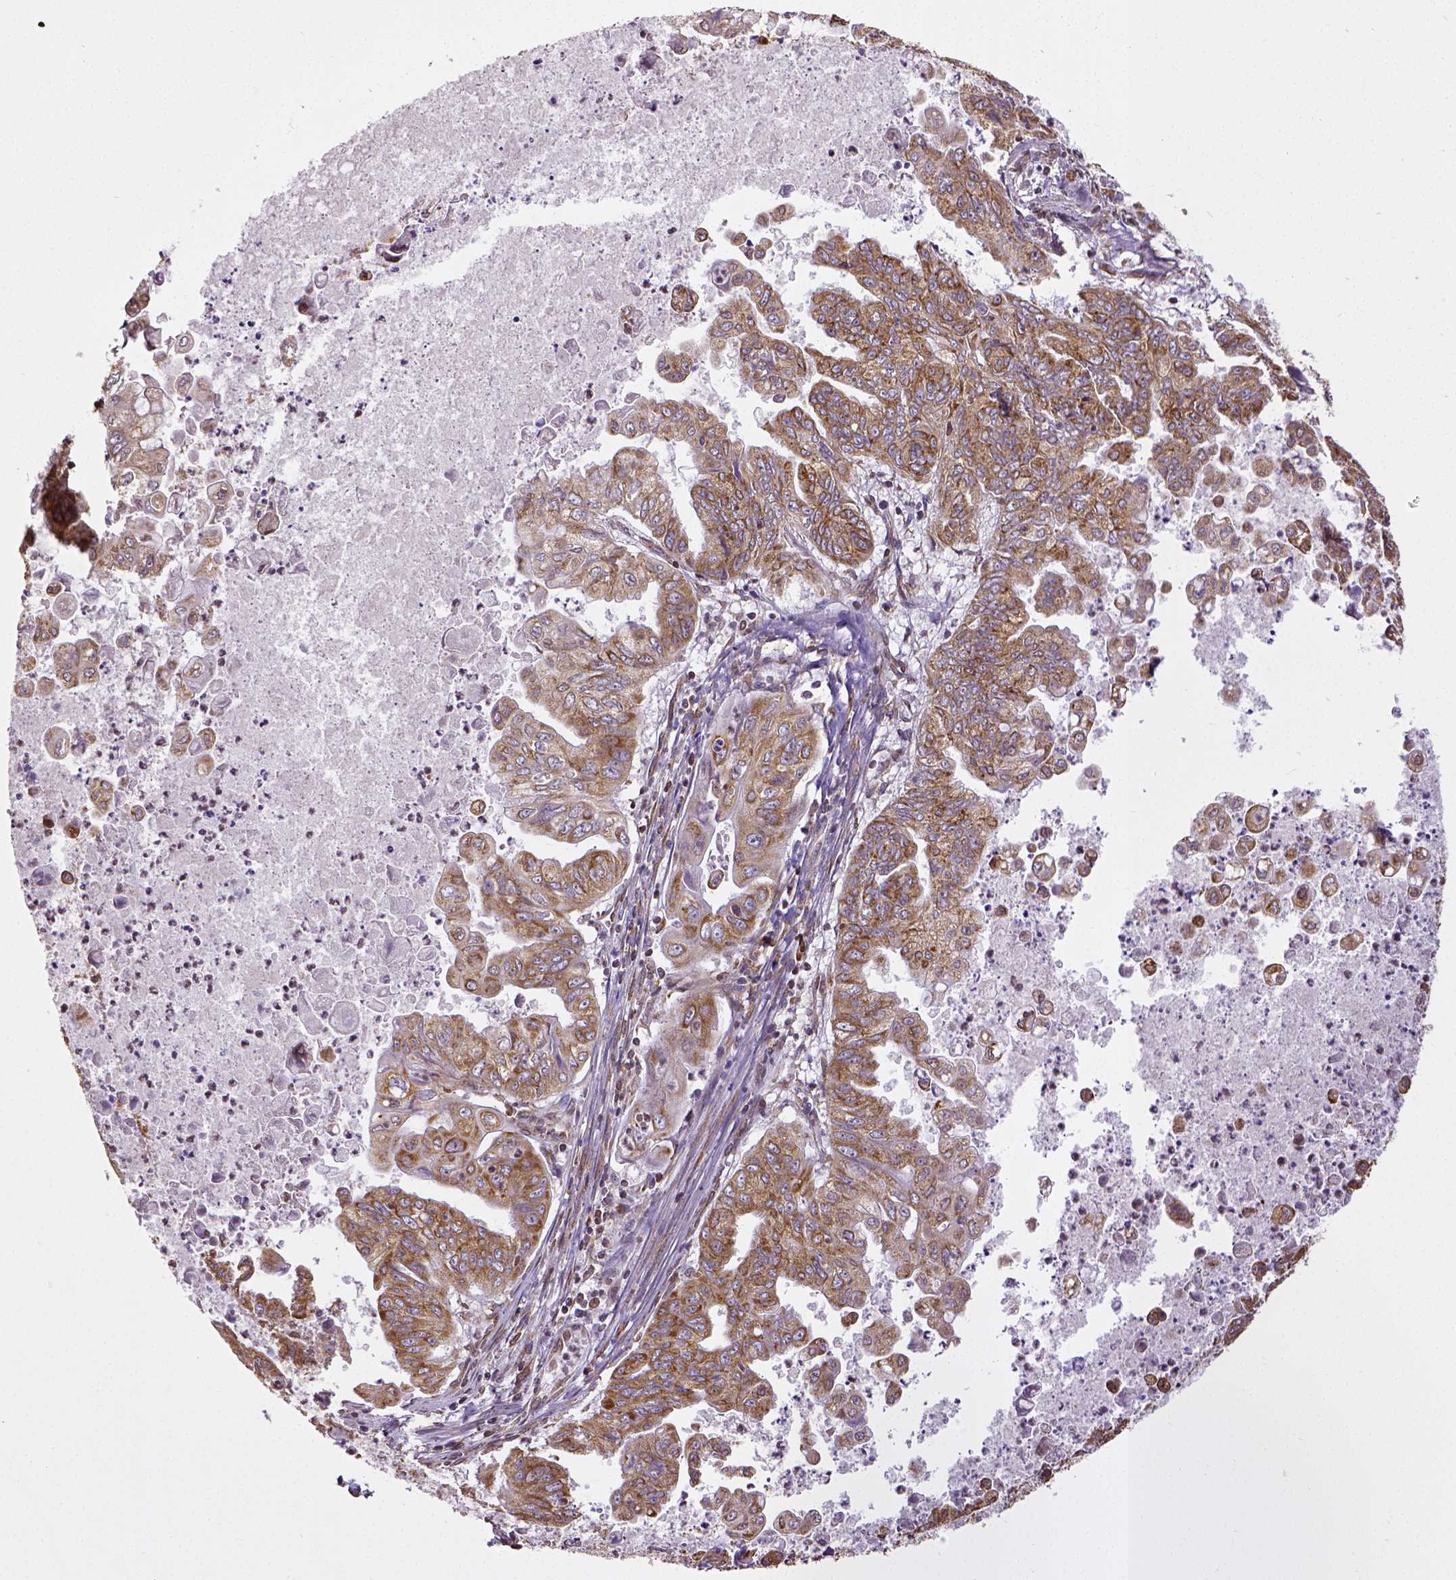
{"staining": {"intensity": "moderate", "quantity": ">75%", "location": "cytoplasmic/membranous,nuclear"}, "tissue": "stomach cancer", "cell_type": "Tumor cells", "image_type": "cancer", "snomed": [{"axis": "morphology", "description": "Adenocarcinoma, NOS"}, {"axis": "topography", "description": "Stomach, upper"}], "caption": "DAB (3,3'-diaminobenzidine) immunohistochemical staining of human stomach cancer (adenocarcinoma) displays moderate cytoplasmic/membranous and nuclear protein positivity in approximately >75% of tumor cells. Using DAB (3,3'-diaminobenzidine) (brown) and hematoxylin (blue) stains, captured at high magnification using brightfield microscopy.", "gene": "MTDH", "patient": {"sex": "male", "age": 80}}